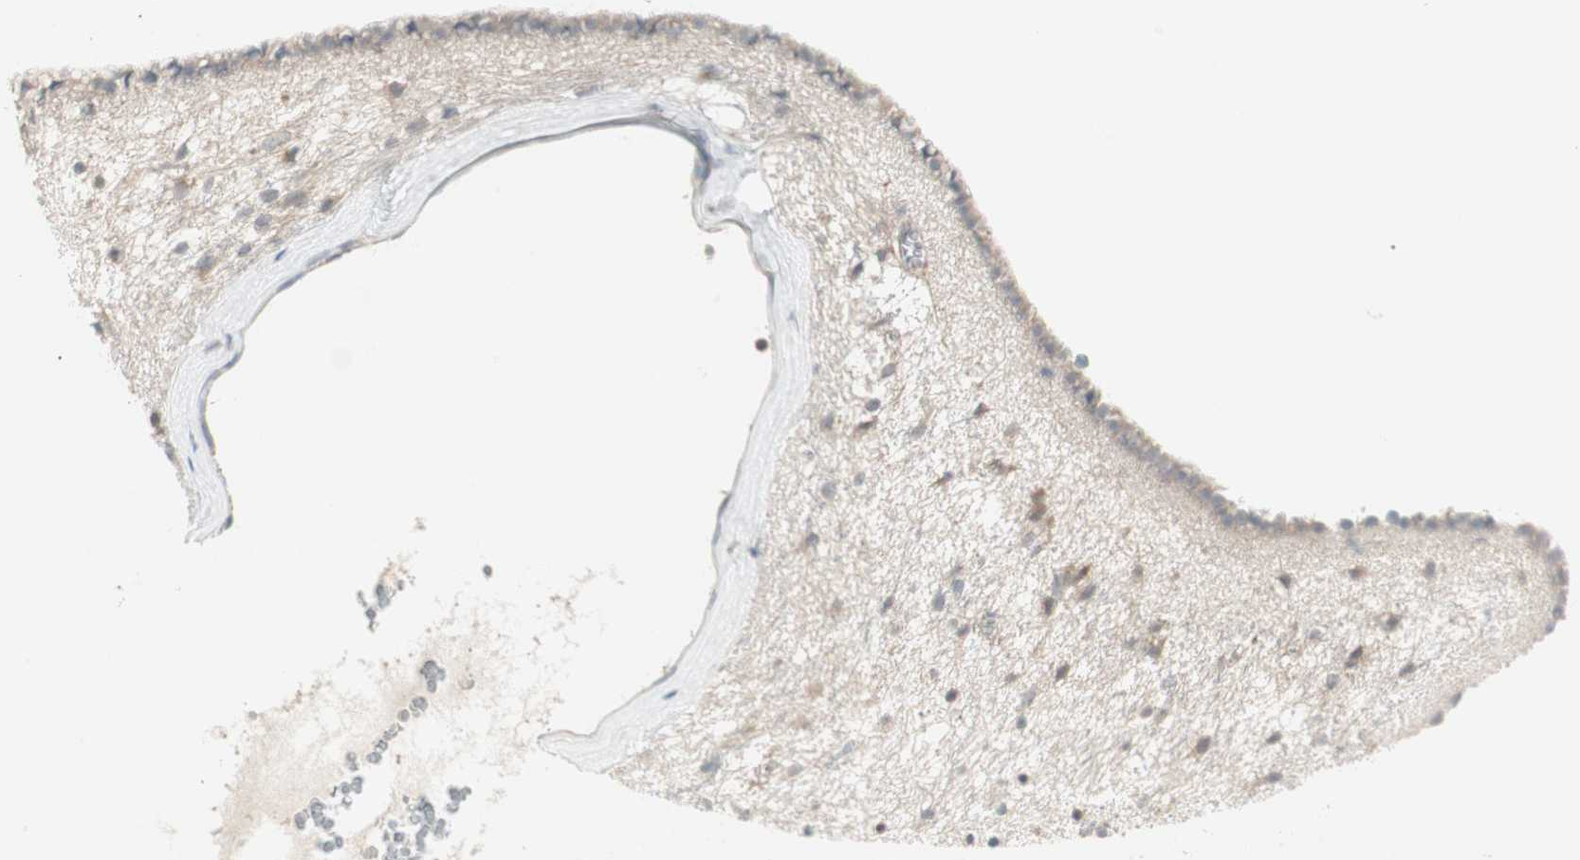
{"staining": {"intensity": "weak", "quantity": "25%-75%", "location": "cytoplasmic/membranous"}, "tissue": "hippocampus", "cell_type": "Glial cells", "image_type": "normal", "snomed": [{"axis": "morphology", "description": "Normal tissue, NOS"}, {"axis": "topography", "description": "Hippocampus"}], "caption": "An image of human hippocampus stained for a protein displays weak cytoplasmic/membranous brown staining in glial cells. (DAB (3,3'-diaminobenzidine) IHC, brown staining for protein, blue staining for nuclei).", "gene": "ZFP36", "patient": {"sex": "female", "age": 19}}